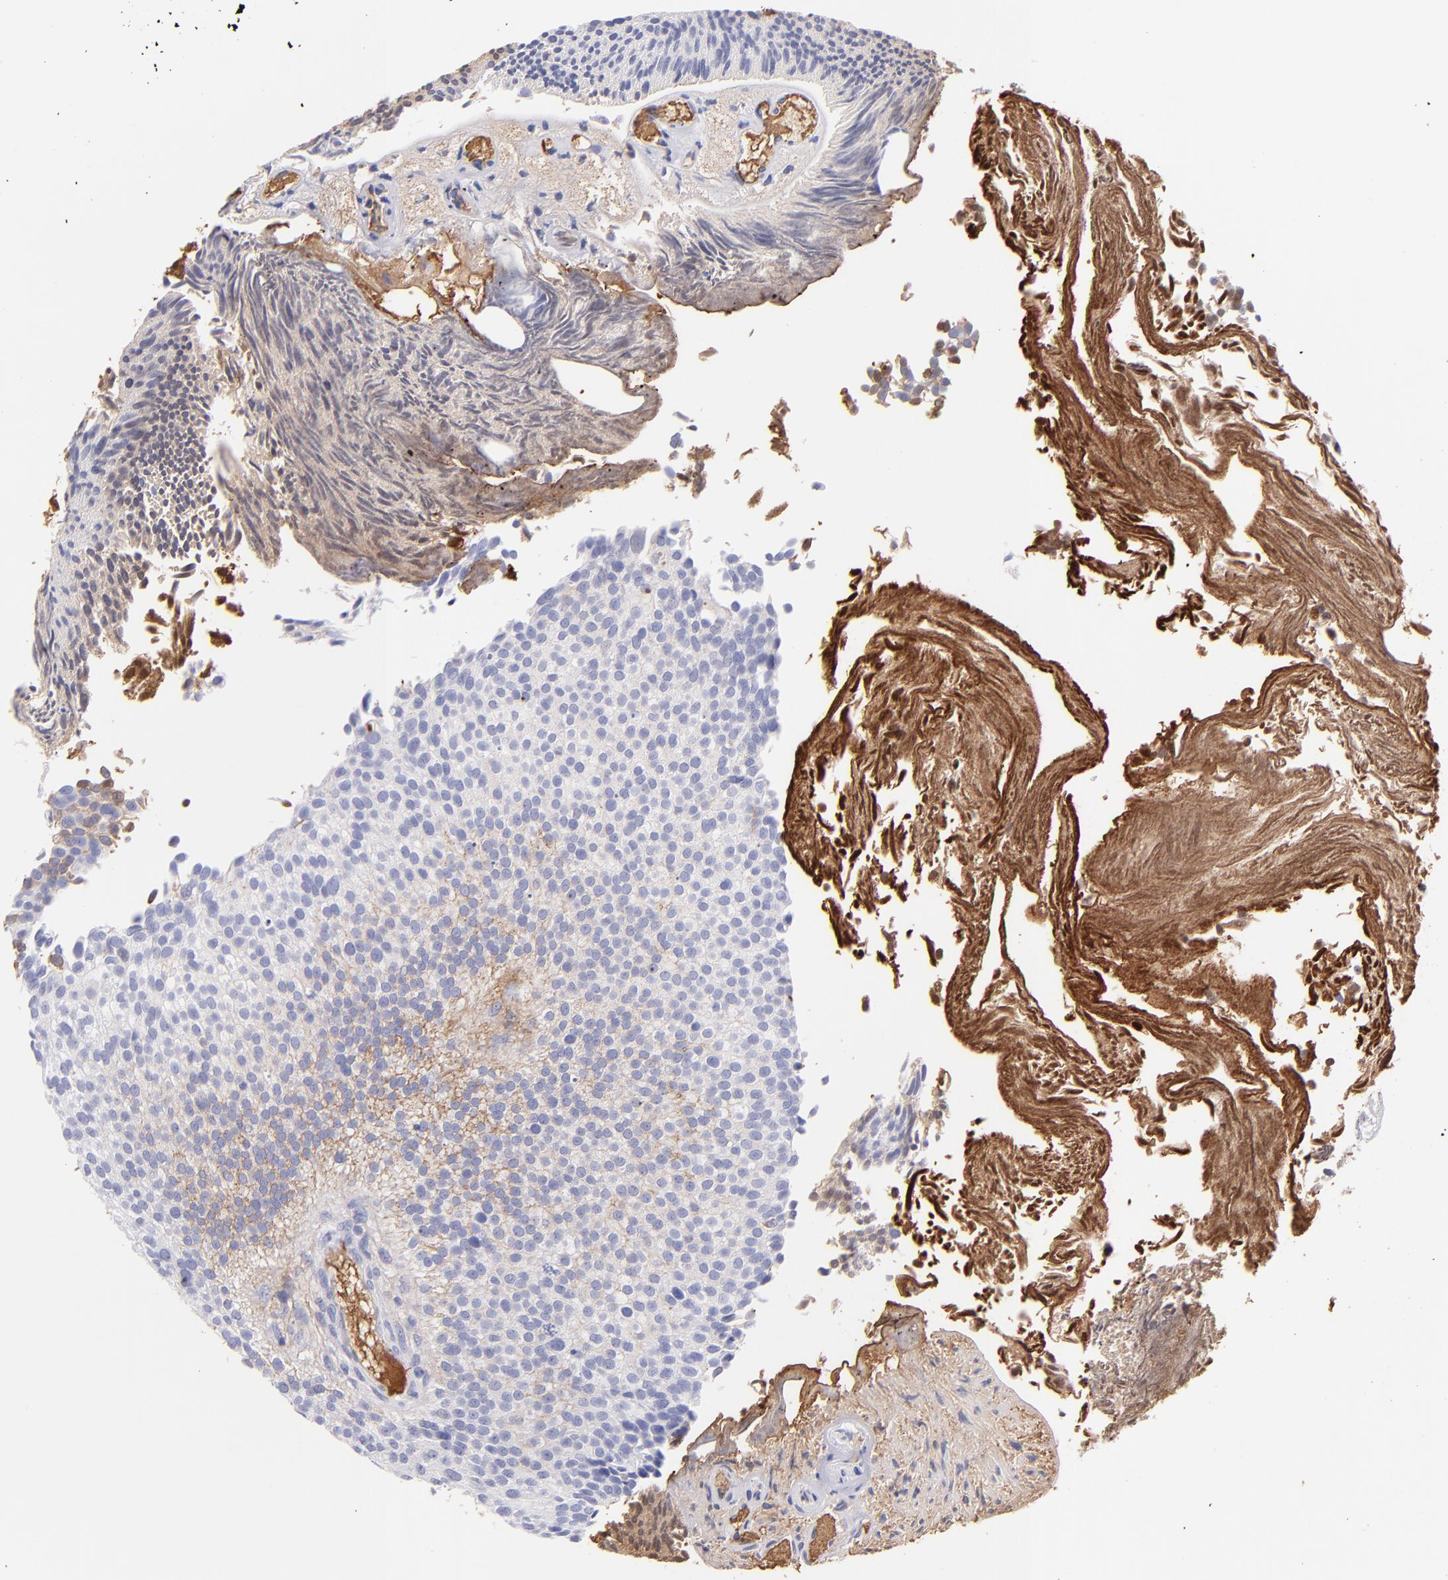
{"staining": {"intensity": "weak", "quantity": "25%-75%", "location": "cytoplasmic/membranous"}, "tissue": "urothelial cancer", "cell_type": "Tumor cells", "image_type": "cancer", "snomed": [{"axis": "morphology", "description": "Urothelial carcinoma, Low grade"}, {"axis": "topography", "description": "Urinary bladder"}], "caption": "Urothelial cancer stained for a protein exhibits weak cytoplasmic/membranous positivity in tumor cells.", "gene": "FGB", "patient": {"sex": "male", "age": 84}}